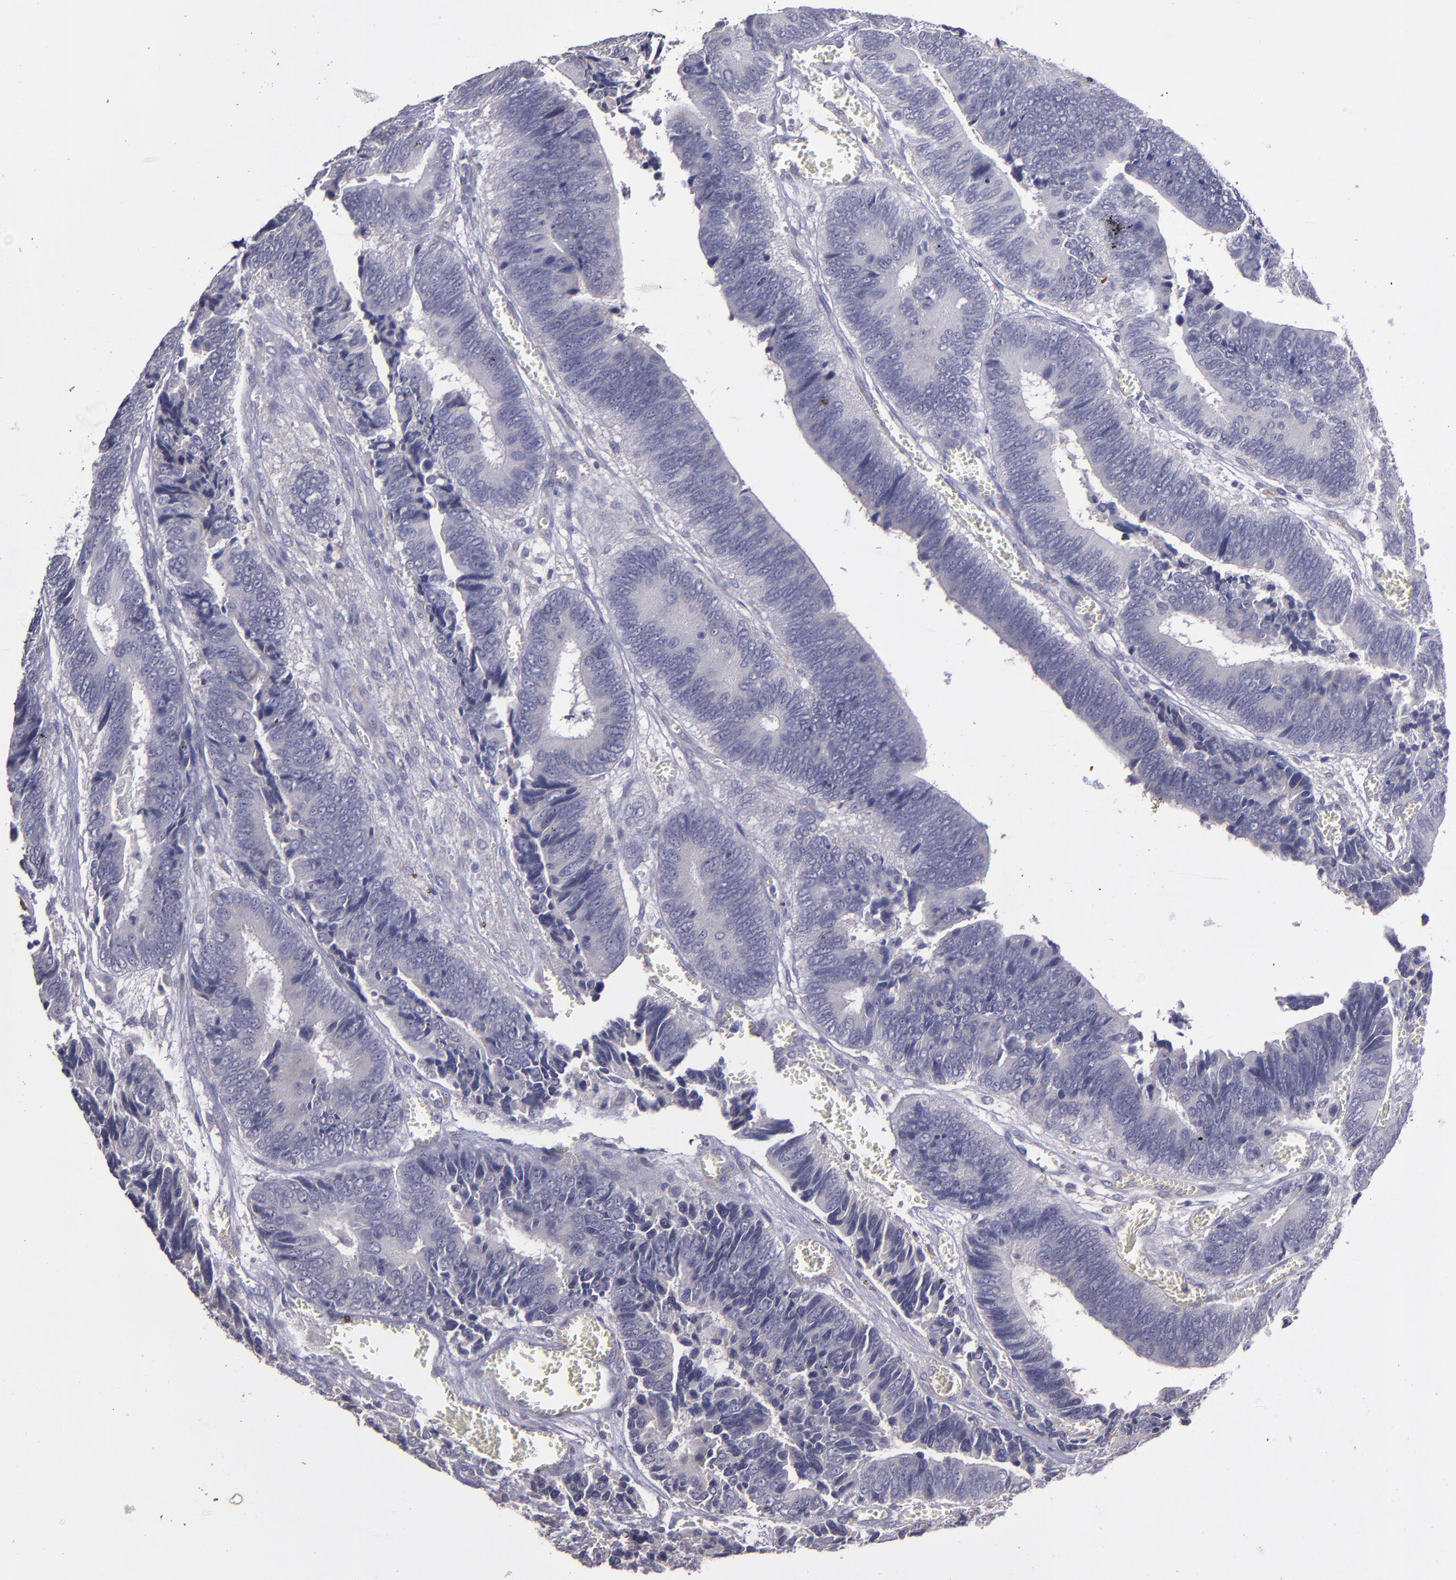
{"staining": {"intensity": "negative", "quantity": "none", "location": "none"}, "tissue": "colorectal cancer", "cell_type": "Tumor cells", "image_type": "cancer", "snomed": [{"axis": "morphology", "description": "Adenocarcinoma, NOS"}, {"axis": "topography", "description": "Colon"}], "caption": "Tumor cells show no significant protein staining in colorectal adenocarcinoma.", "gene": "MASP1", "patient": {"sex": "male", "age": 72}}